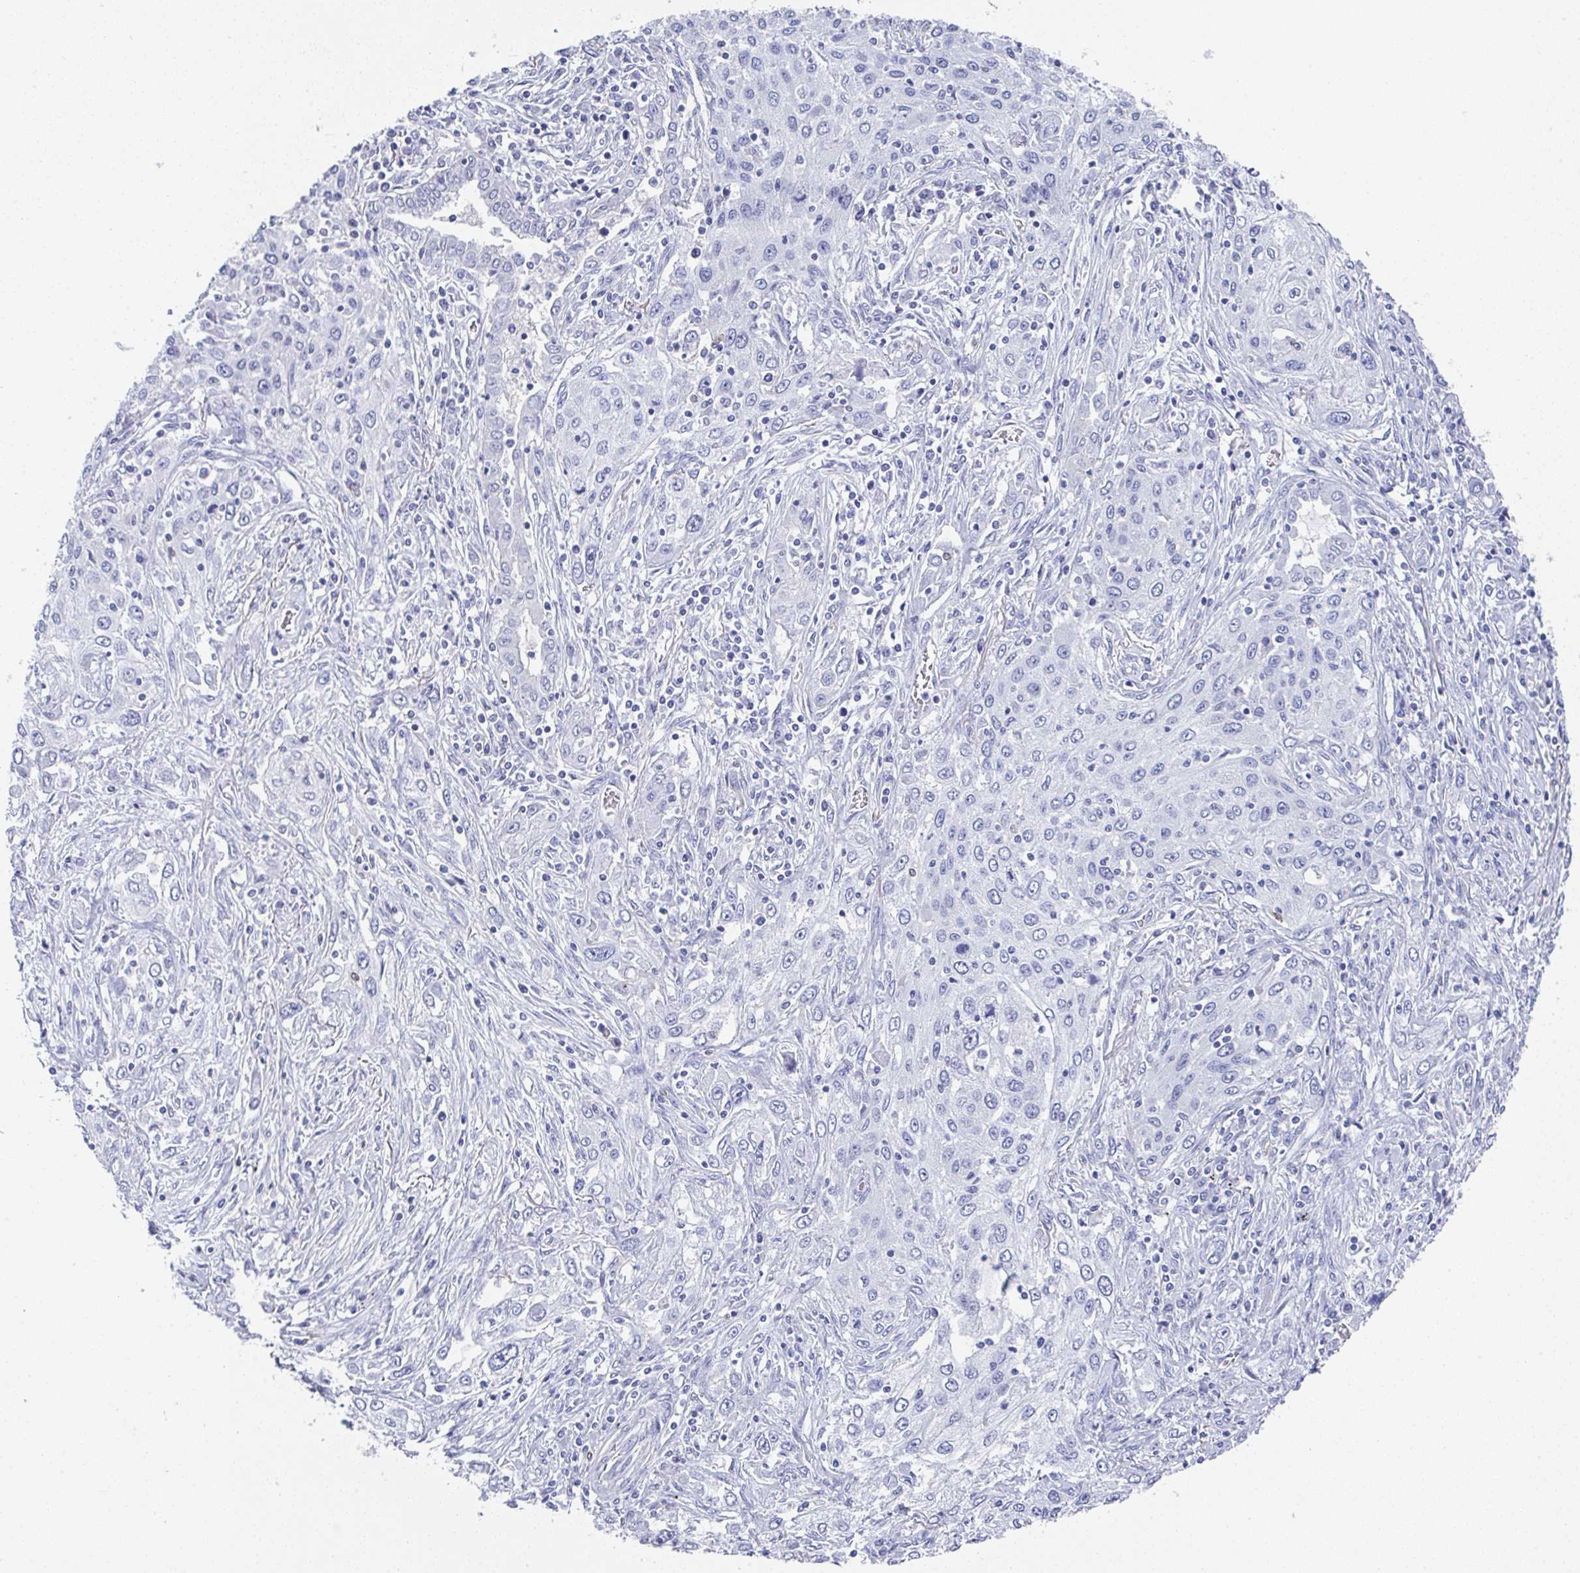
{"staining": {"intensity": "negative", "quantity": "none", "location": "none"}, "tissue": "lung cancer", "cell_type": "Tumor cells", "image_type": "cancer", "snomed": [{"axis": "morphology", "description": "Squamous cell carcinoma, NOS"}, {"axis": "topography", "description": "Lung"}], "caption": "An image of squamous cell carcinoma (lung) stained for a protein reveals no brown staining in tumor cells. (DAB (3,3'-diaminobenzidine) IHC with hematoxylin counter stain).", "gene": "TNFRSF8", "patient": {"sex": "female", "age": 69}}